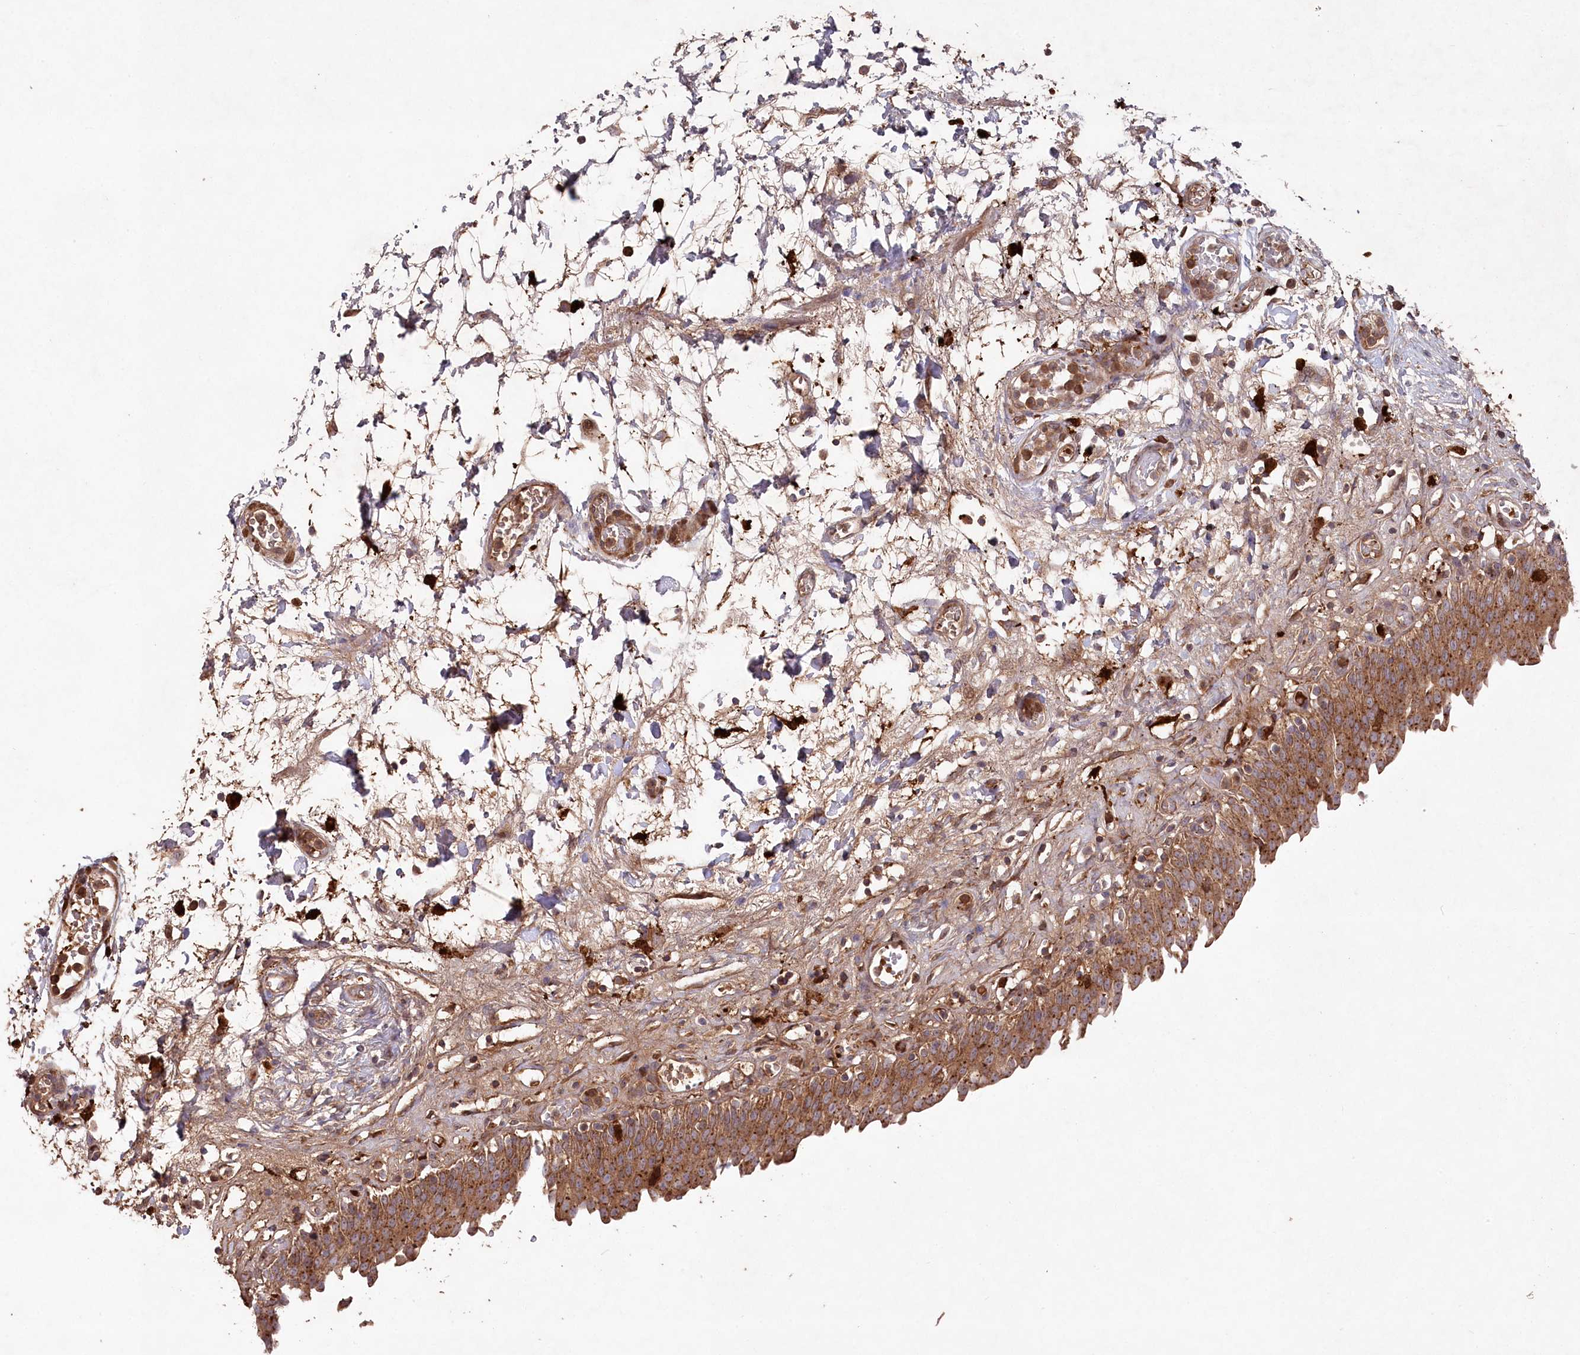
{"staining": {"intensity": "strong", "quantity": ">75%", "location": "cytoplasmic/membranous"}, "tissue": "urinary bladder", "cell_type": "Urothelial cells", "image_type": "normal", "snomed": [{"axis": "morphology", "description": "Urothelial carcinoma, High grade"}, {"axis": "topography", "description": "Urinary bladder"}], "caption": "Benign urinary bladder shows strong cytoplasmic/membranous positivity in about >75% of urothelial cells, visualized by immunohistochemistry.", "gene": "PPP1R21", "patient": {"sex": "male", "age": 46}}